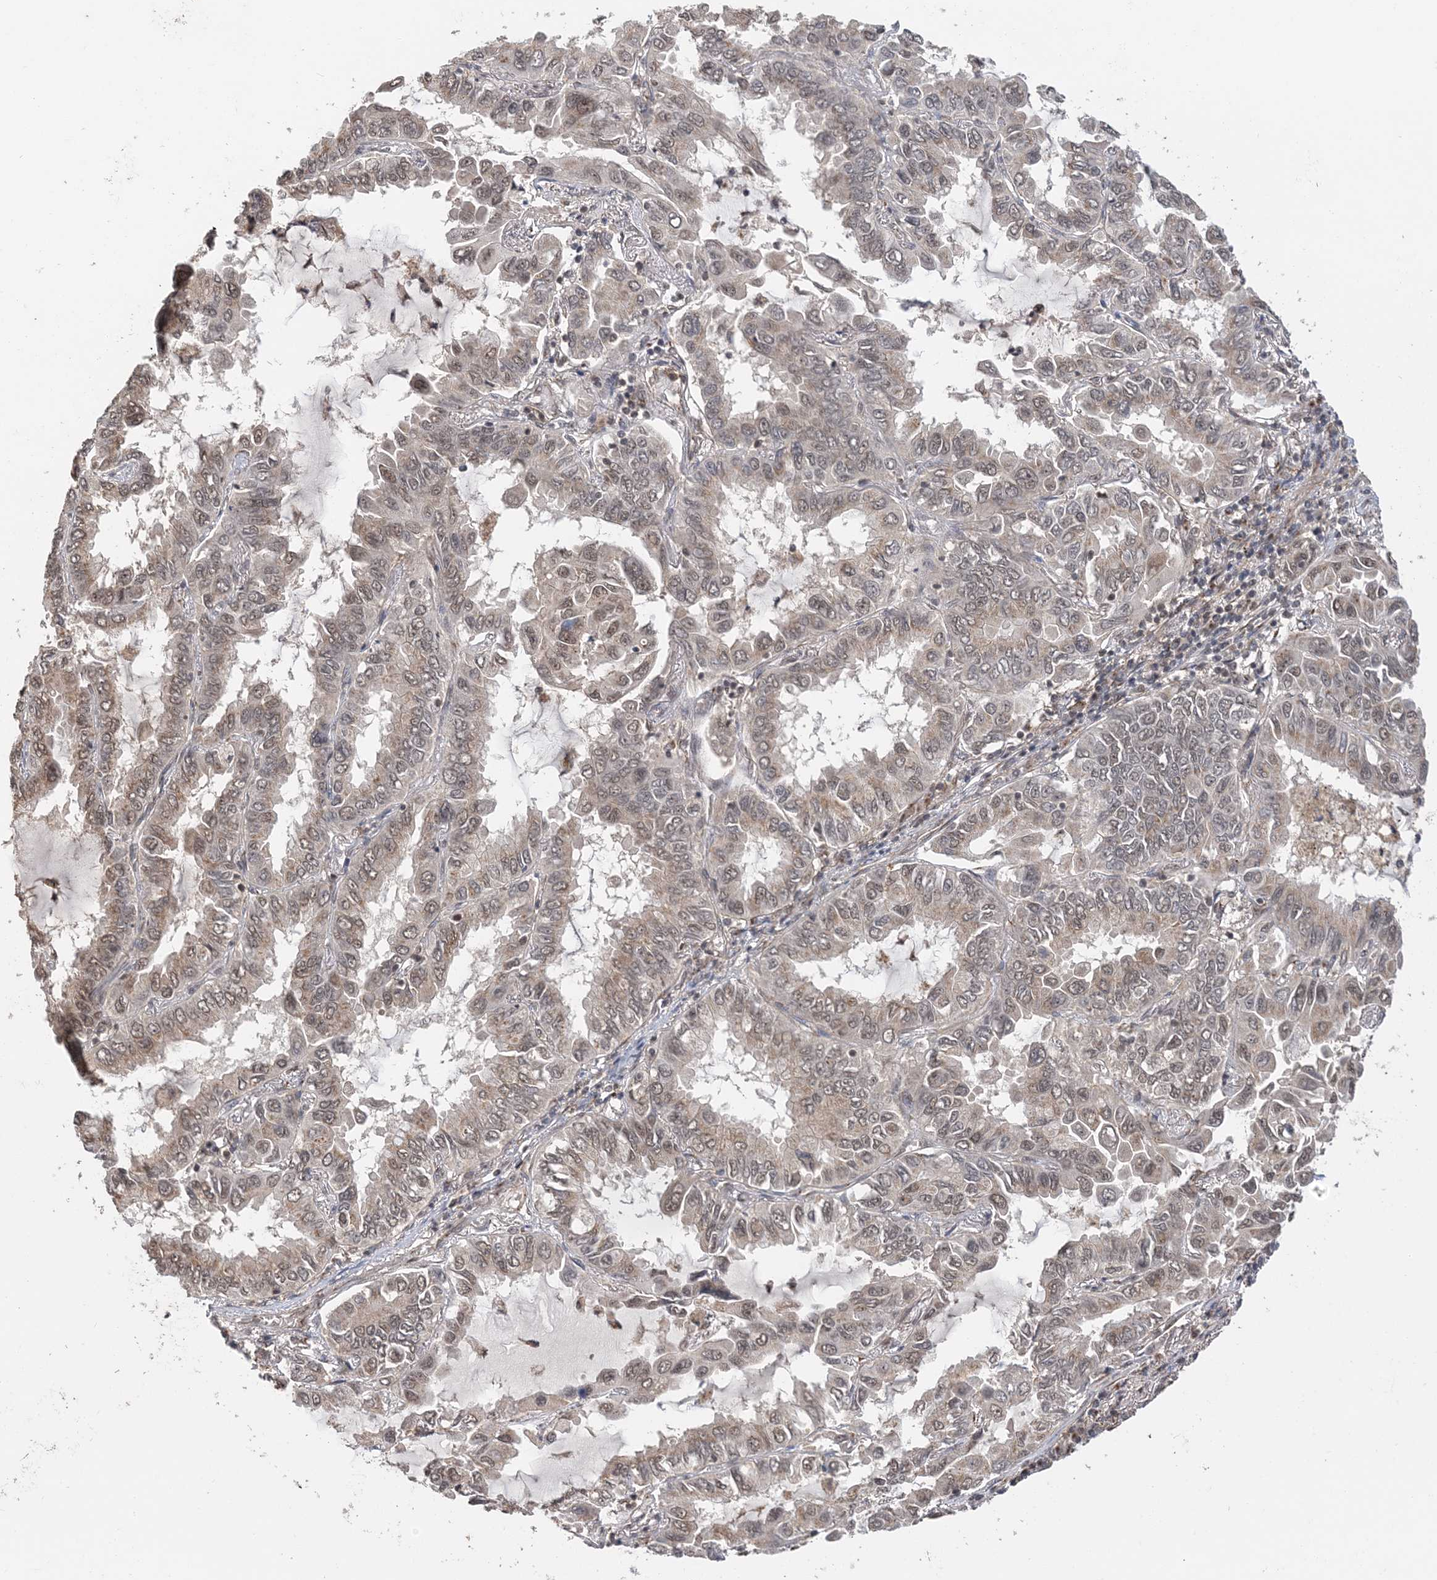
{"staining": {"intensity": "moderate", "quantity": "<25%", "location": "cytoplasmic/membranous,nuclear"}, "tissue": "lung cancer", "cell_type": "Tumor cells", "image_type": "cancer", "snomed": [{"axis": "morphology", "description": "Adenocarcinoma, NOS"}, {"axis": "topography", "description": "Lung"}], "caption": "A photomicrograph of adenocarcinoma (lung) stained for a protein shows moderate cytoplasmic/membranous and nuclear brown staining in tumor cells.", "gene": "TSHZ2", "patient": {"sex": "male", "age": 64}}